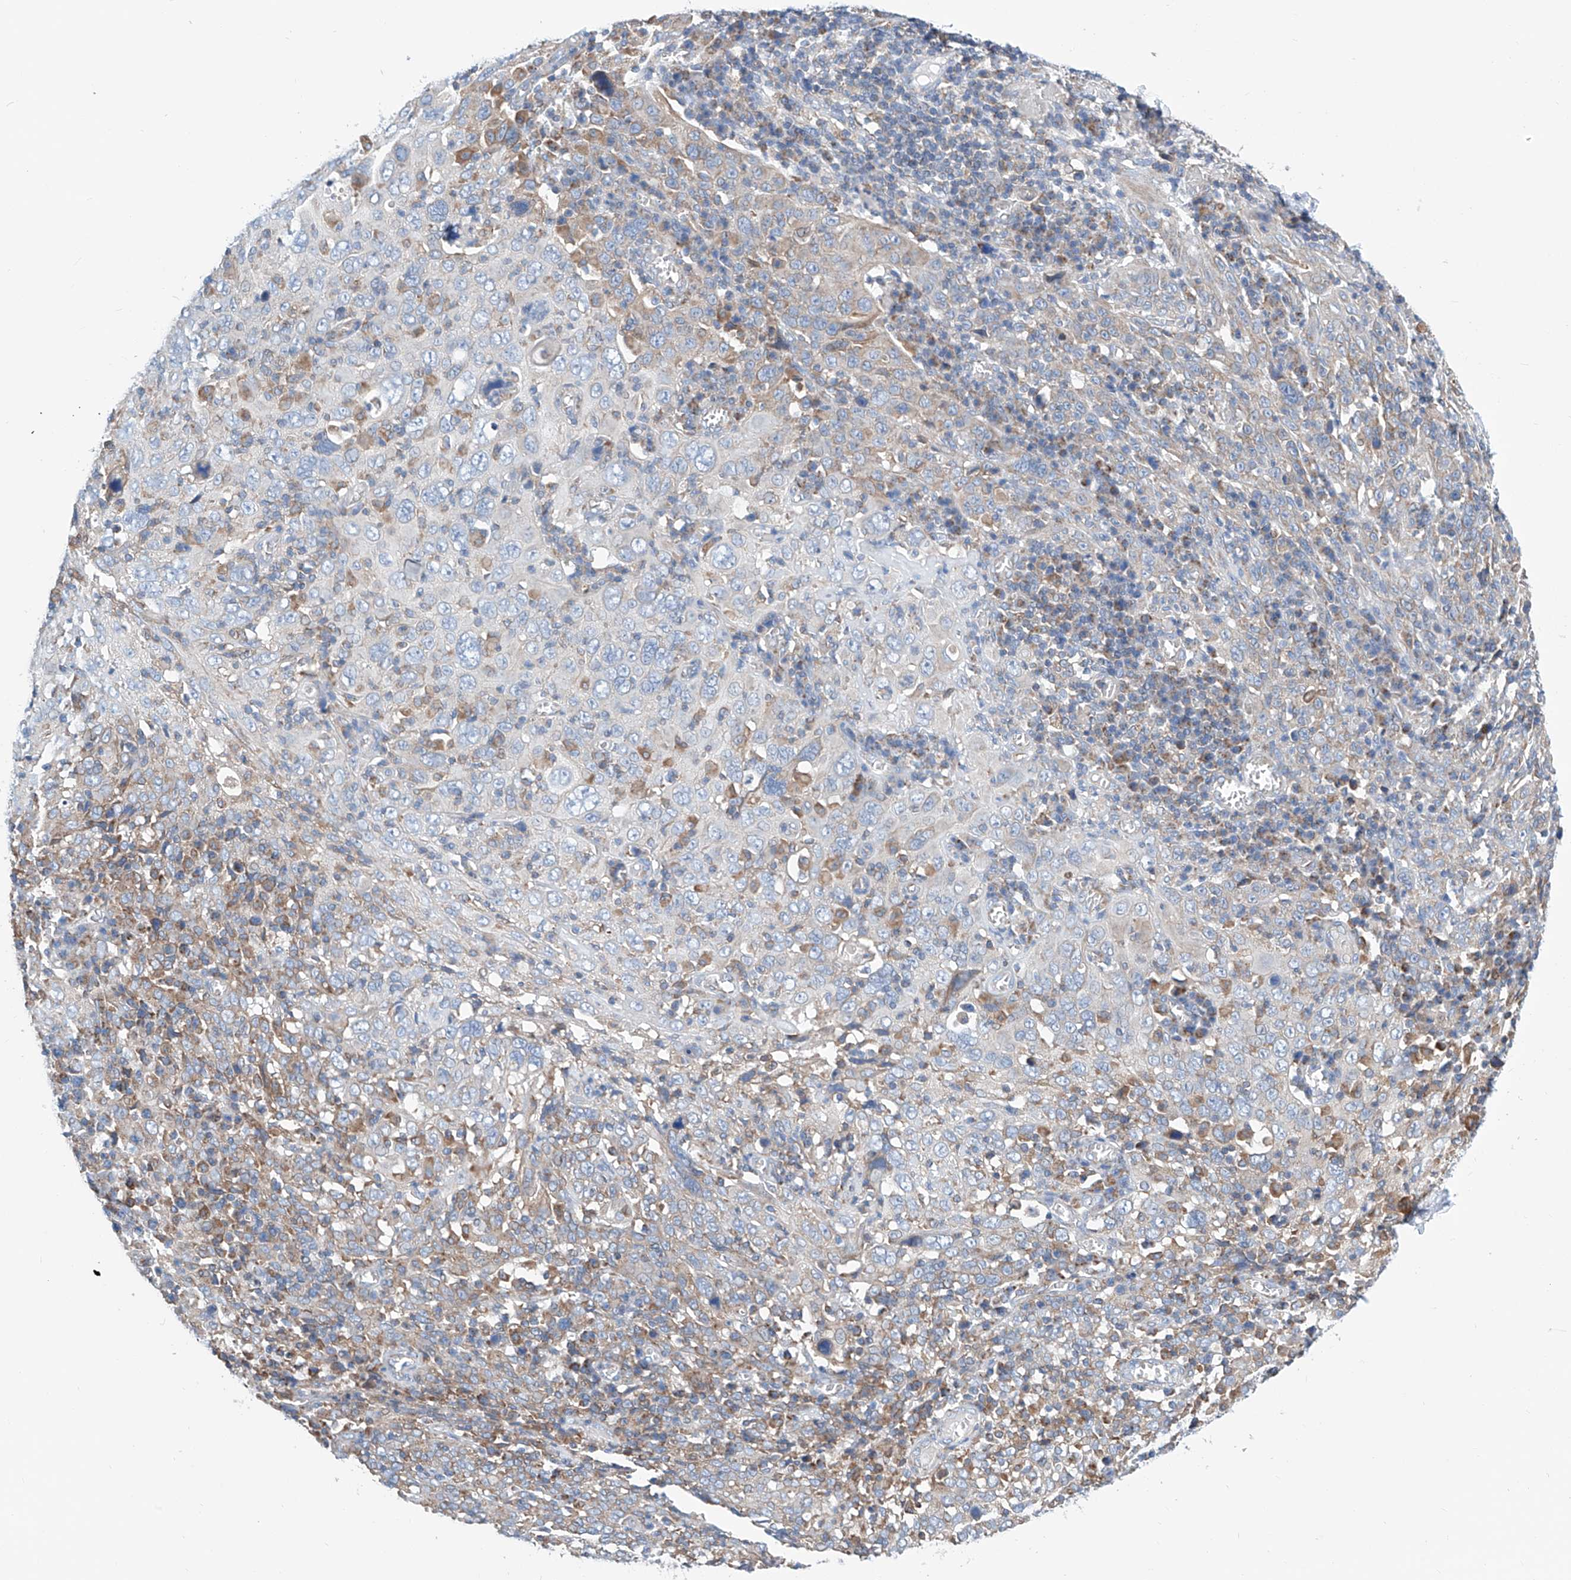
{"staining": {"intensity": "weak", "quantity": "<25%", "location": "cytoplasmic/membranous"}, "tissue": "cervical cancer", "cell_type": "Tumor cells", "image_type": "cancer", "snomed": [{"axis": "morphology", "description": "Squamous cell carcinoma, NOS"}, {"axis": "topography", "description": "Cervix"}], "caption": "Tumor cells are negative for brown protein staining in cervical cancer.", "gene": "MAD2L1", "patient": {"sex": "female", "age": 46}}